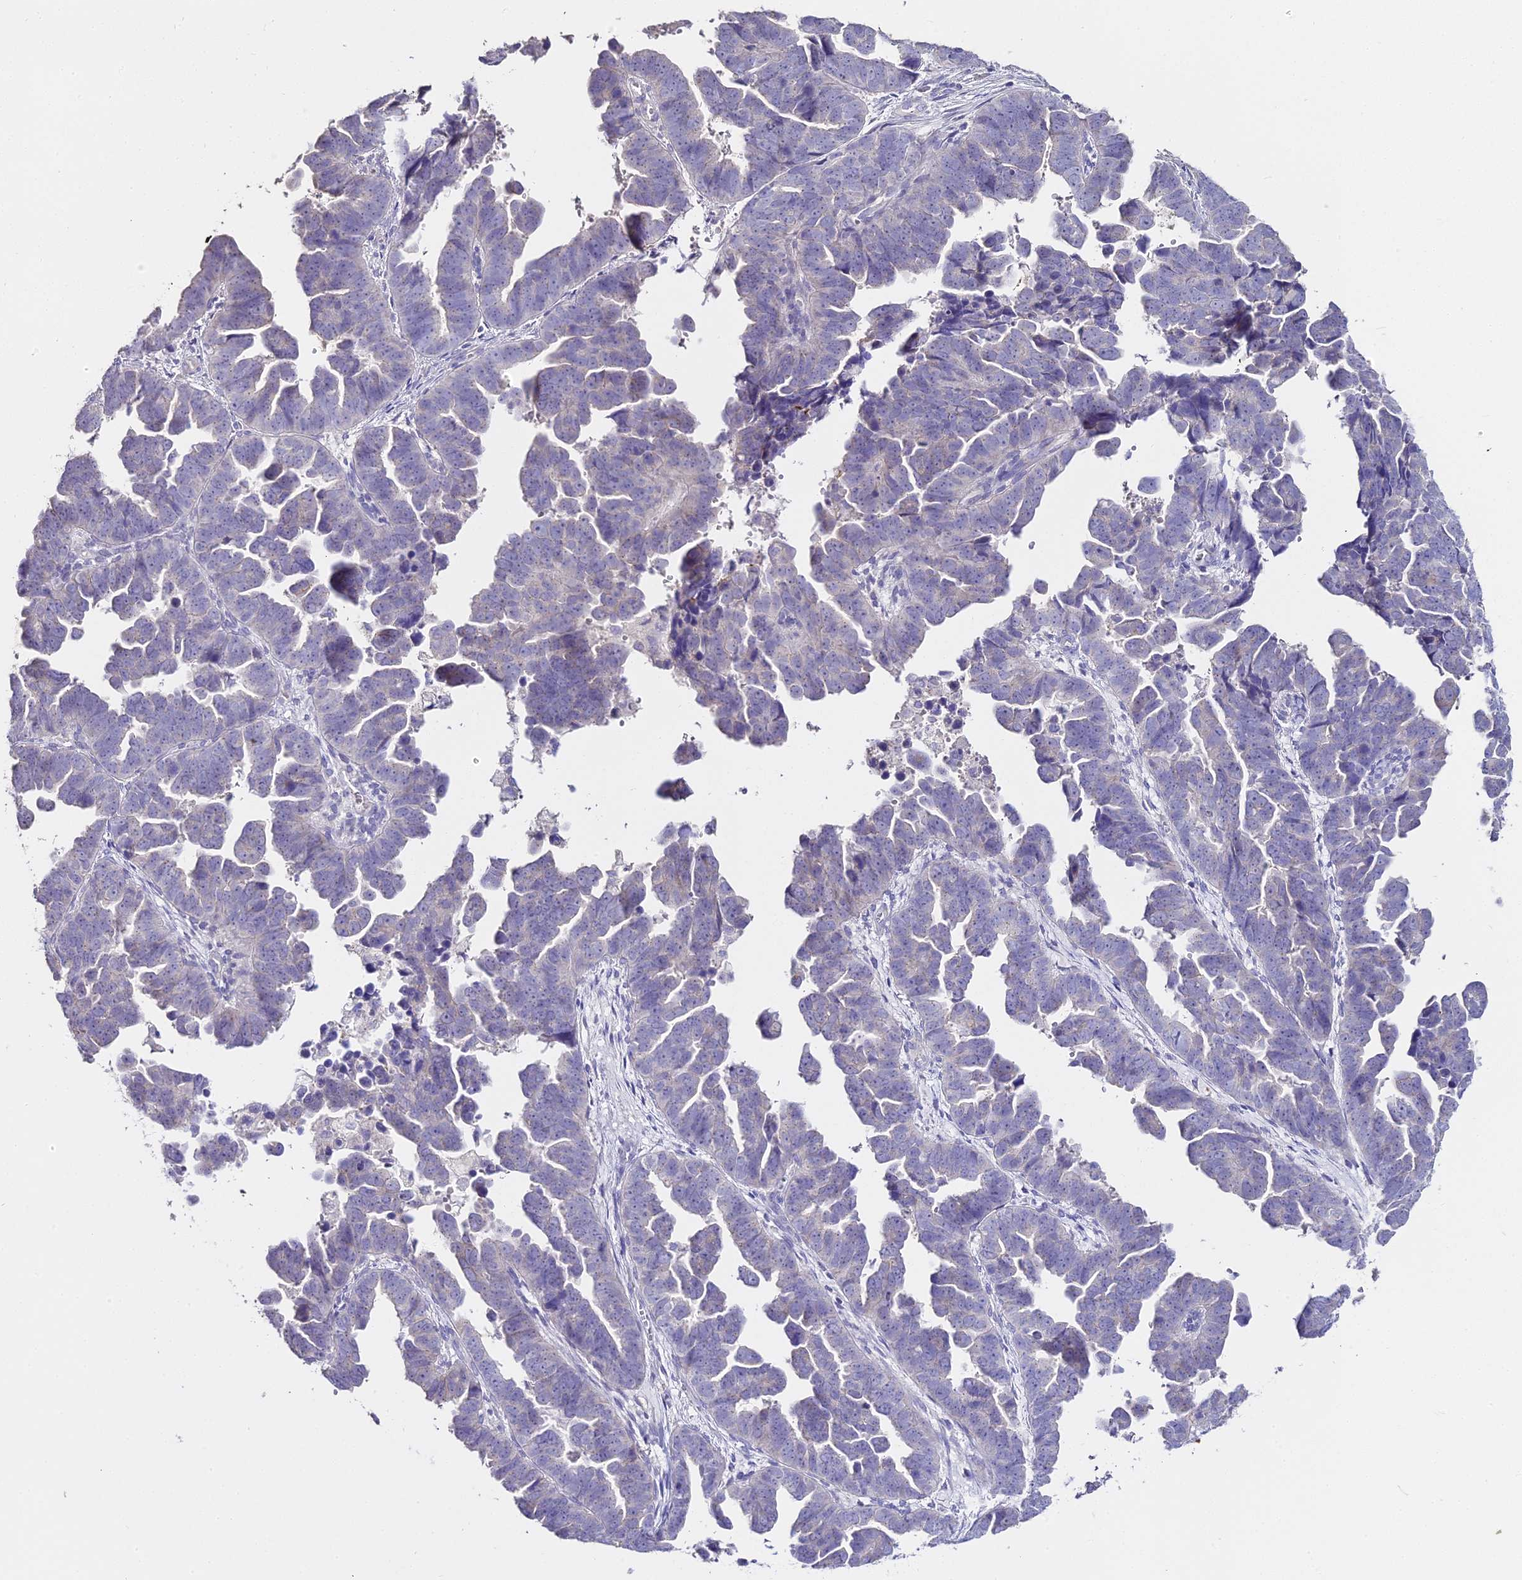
{"staining": {"intensity": "negative", "quantity": "none", "location": "none"}, "tissue": "endometrial cancer", "cell_type": "Tumor cells", "image_type": "cancer", "snomed": [{"axis": "morphology", "description": "Adenocarcinoma, NOS"}, {"axis": "topography", "description": "Endometrium"}], "caption": "Immunohistochemistry (IHC) micrograph of human endometrial adenocarcinoma stained for a protein (brown), which displays no staining in tumor cells. The staining is performed using DAB brown chromogen with nuclei counter-stained in using hematoxylin.", "gene": "GLYAT", "patient": {"sex": "female", "age": 75}}